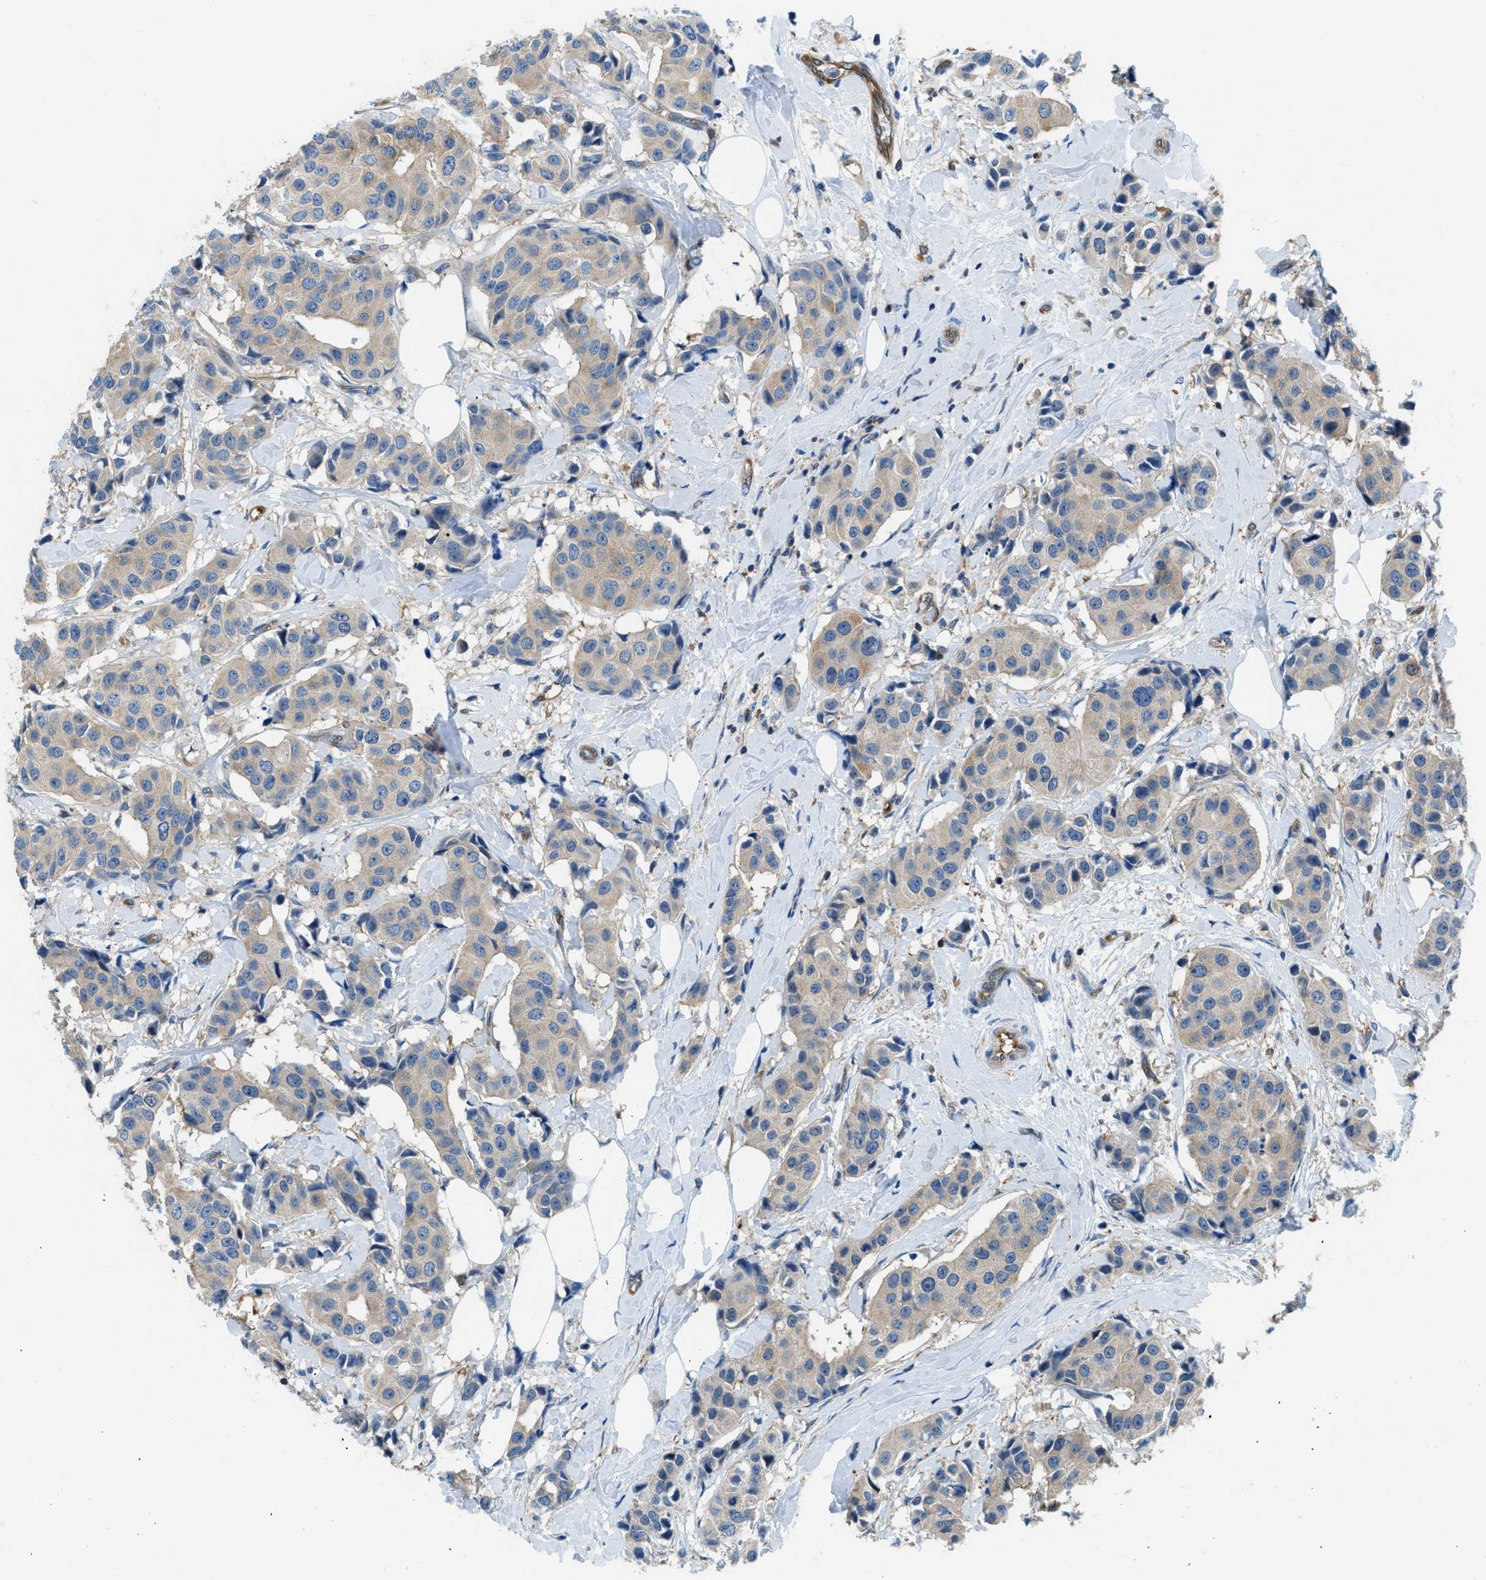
{"staining": {"intensity": "weak", "quantity": "25%-75%", "location": "cytoplasmic/membranous"}, "tissue": "breast cancer", "cell_type": "Tumor cells", "image_type": "cancer", "snomed": [{"axis": "morphology", "description": "Normal tissue, NOS"}, {"axis": "morphology", "description": "Duct carcinoma"}, {"axis": "topography", "description": "Breast"}], "caption": "Immunohistochemical staining of breast intraductal carcinoma reveals low levels of weak cytoplasmic/membranous protein staining in about 25%-75% of tumor cells.", "gene": "PFKP", "patient": {"sex": "female", "age": 39}}